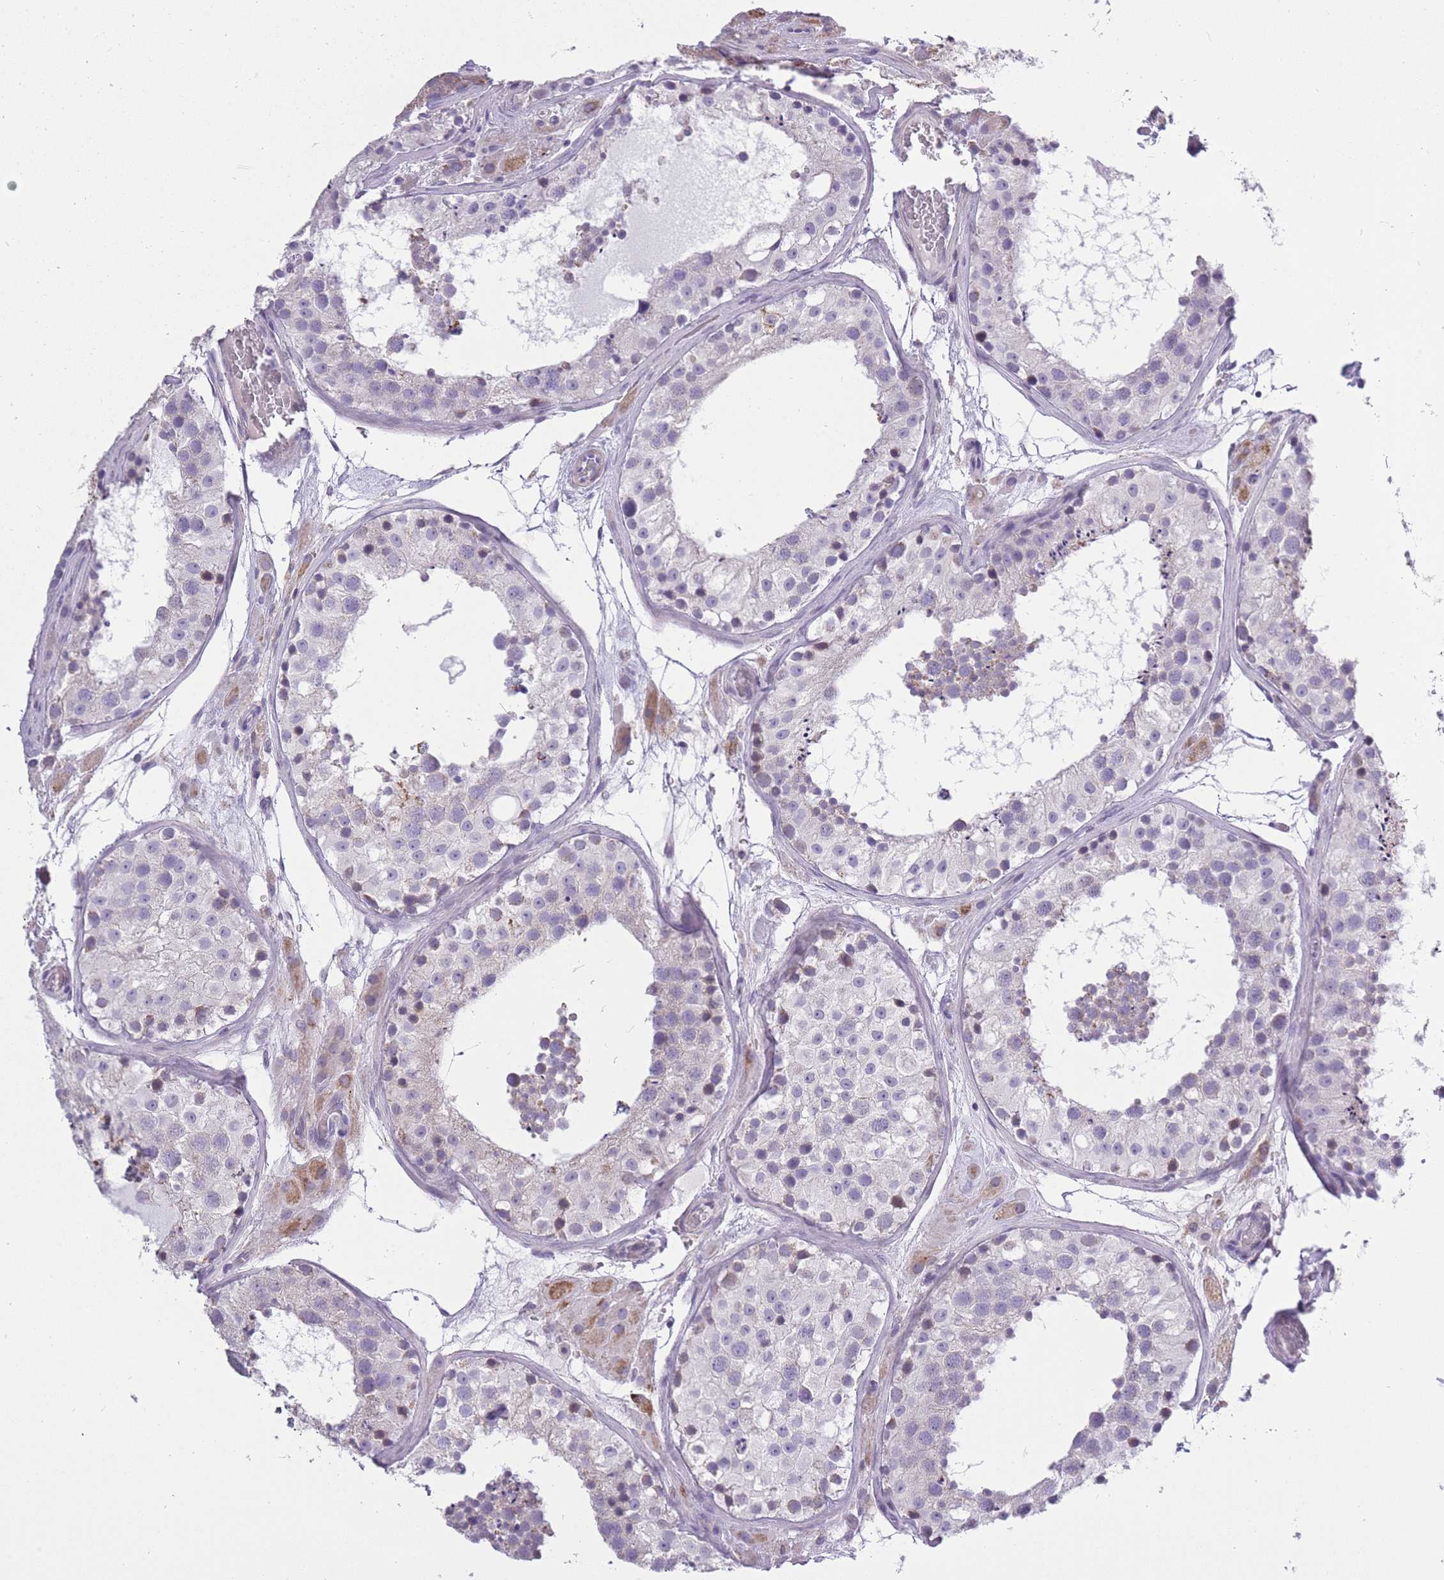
{"staining": {"intensity": "moderate", "quantity": "<25%", "location": "cytoplasmic/membranous,nuclear"}, "tissue": "testis", "cell_type": "Cells in seminiferous ducts", "image_type": "normal", "snomed": [{"axis": "morphology", "description": "Normal tissue, NOS"}, {"axis": "topography", "description": "Testis"}], "caption": "Cells in seminiferous ducts exhibit low levels of moderate cytoplasmic/membranous,nuclear expression in about <25% of cells in benign human testis.", "gene": "ZBTB24", "patient": {"sex": "male", "age": 26}}